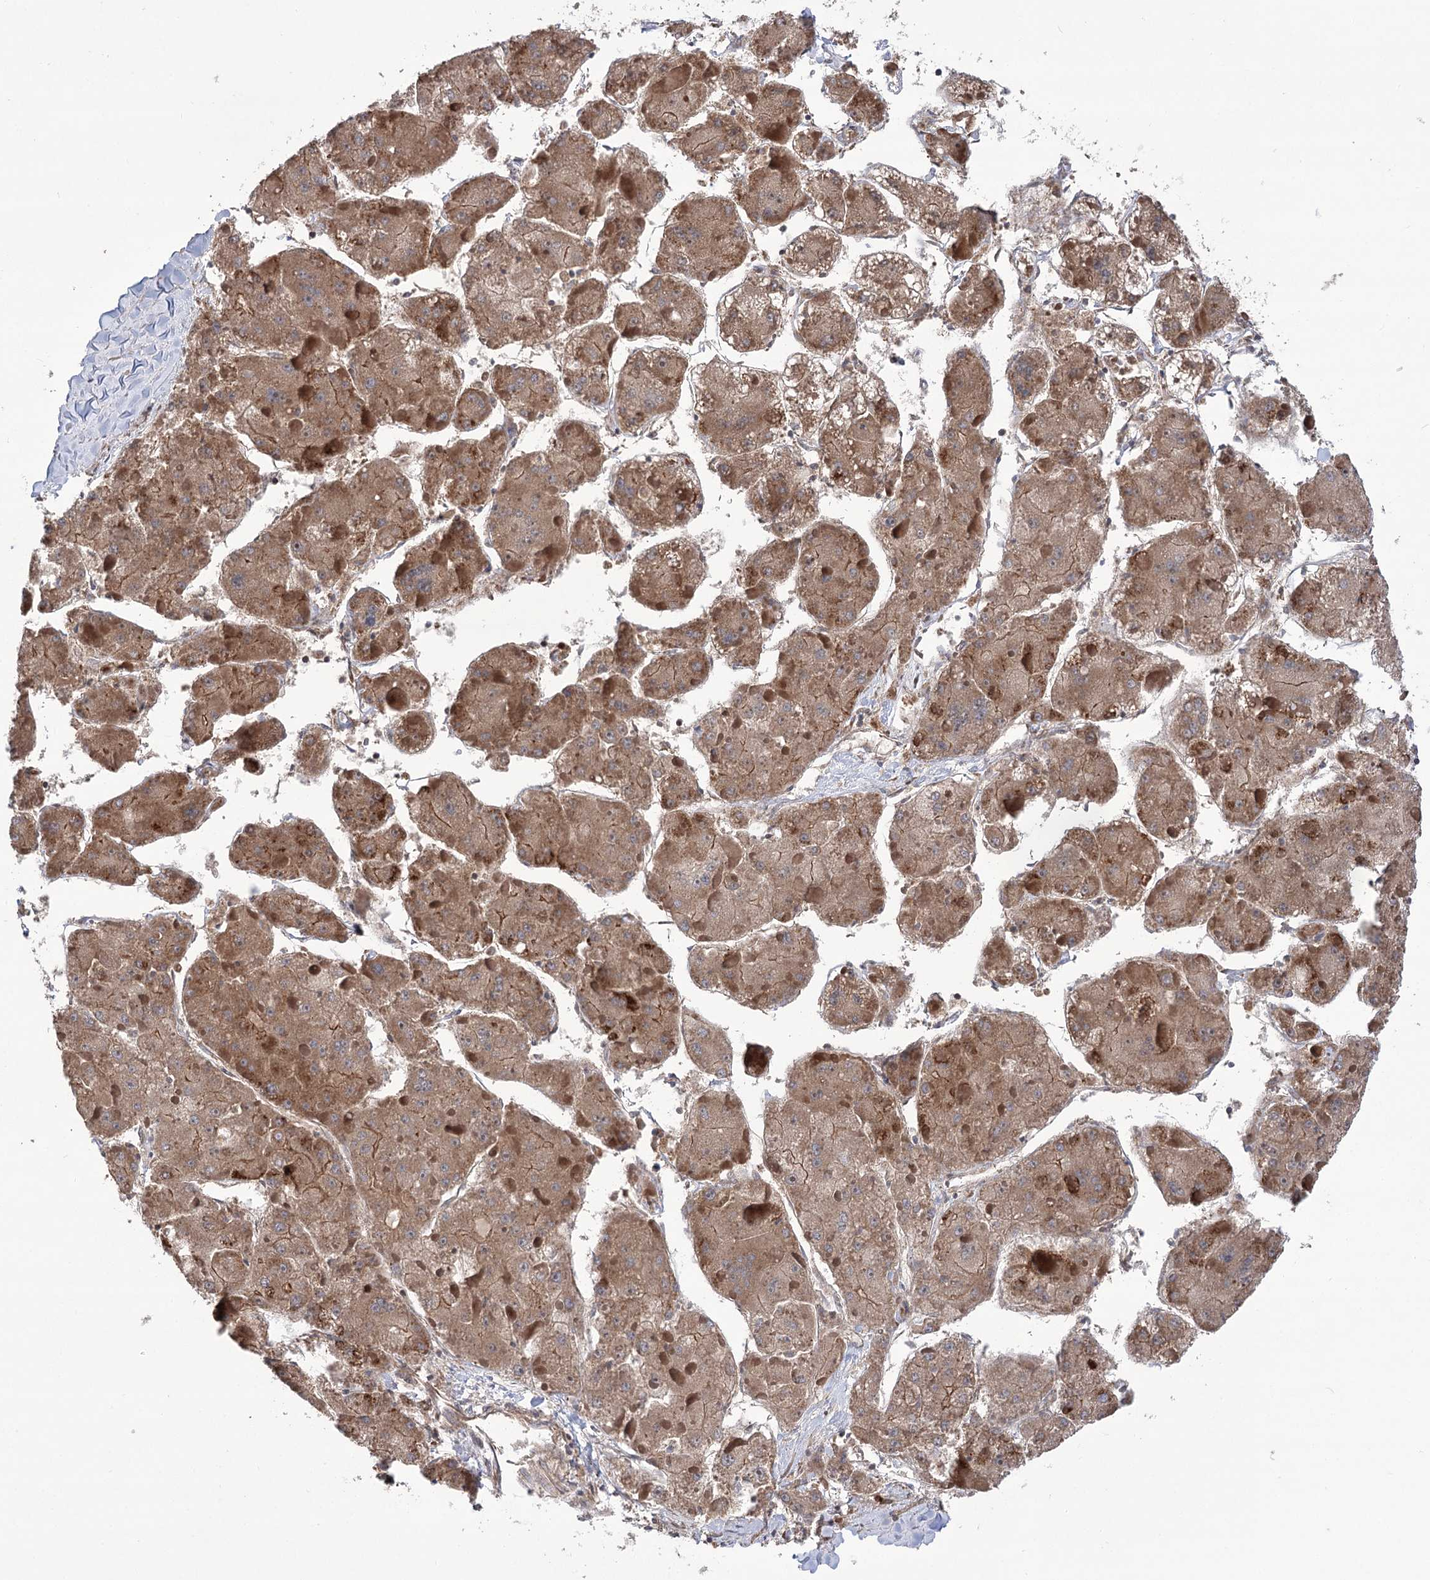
{"staining": {"intensity": "moderate", "quantity": ">75%", "location": "cytoplasmic/membranous"}, "tissue": "liver cancer", "cell_type": "Tumor cells", "image_type": "cancer", "snomed": [{"axis": "morphology", "description": "Carcinoma, Hepatocellular, NOS"}, {"axis": "topography", "description": "Liver"}], "caption": "Liver hepatocellular carcinoma stained for a protein (brown) exhibits moderate cytoplasmic/membranous positive staining in about >75% of tumor cells.", "gene": "VPS37B", "patient": {"sex": "female", "age": 73}}